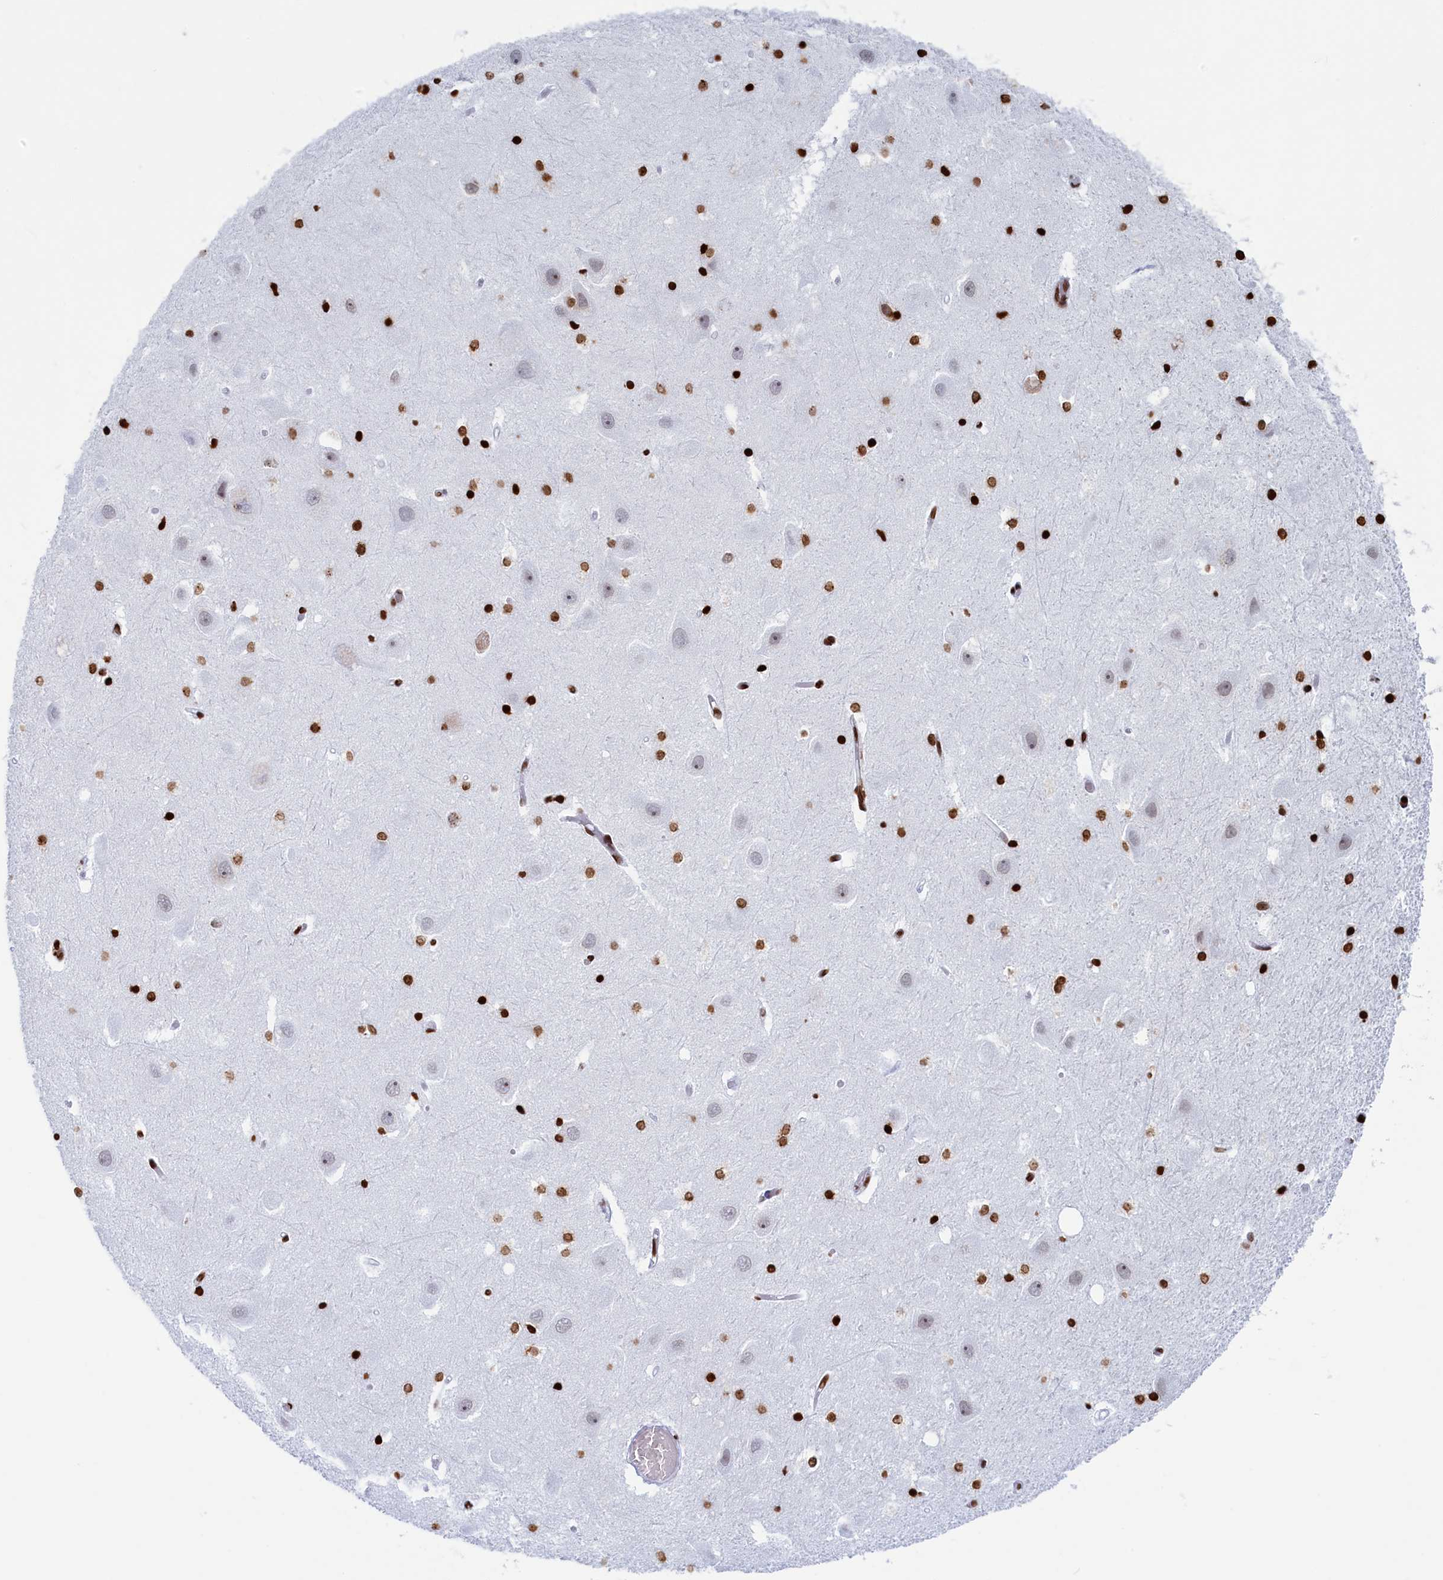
{"staining": {"intensity": "strong", "quantity": ">75%", "location": "nuclear"}, "tissue": "hippocampus", "cell_type": "Glial cells", "image_type": "normal", "snomed": [{"axis": "morphology", "description": "Normal tissue, NOS"}, {"axis": "topography", "description": "Hippocampus"}], "caption": "Hippocampus stained for a protein (brown) reveals strong nuclear positive expression in about >75% of glial cells.", "gene": "APOBEC3A", "patient": {"sex": "female", "age": 52}}